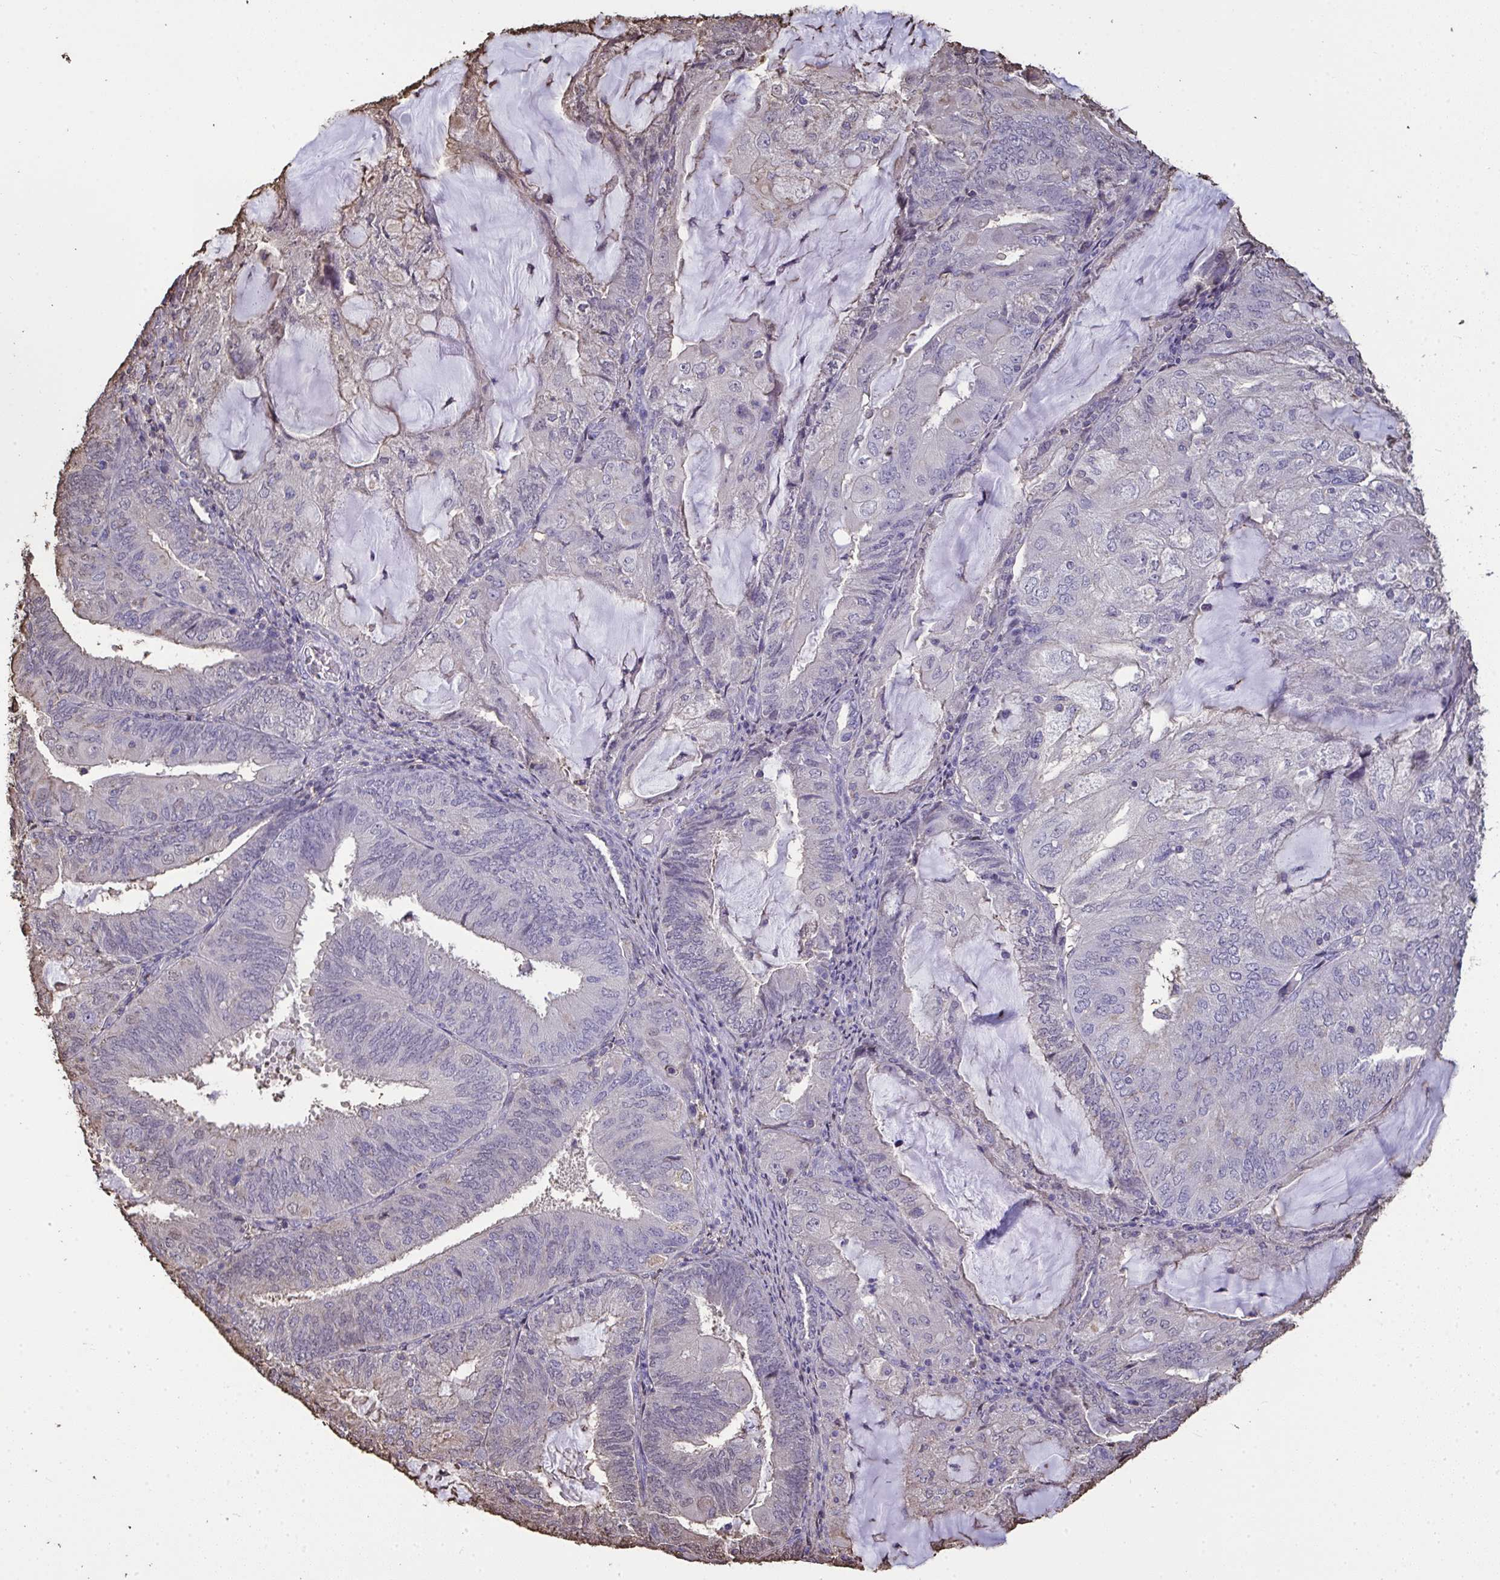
{"staining": {"intensity": "negative", "quantity": "none", "location": "none"}, "tissue": "endometrial cancer", "cell_type": "Tumor cells", "image_type": "cancer", "snomed": [{"axis": "morphology", "description": "Adenocarcinoma, NOS"}, {"axis": "topography", "description": "Endometrium"}], "caption": "This micrograph is of endometrial adenocarcinoma stained with immunohistochemistry (IHC) to label a protein in brown with the nuclei are counter-stained blue. There is no positivity in tumor cells. The staining is performed using DAB (3,3'-diaminobenzidine) brown chromogen with nuclei counter-stained in using hematoxylin.", "gene": "ANXA5", "patient": {"sex": "female", "age": 81}}